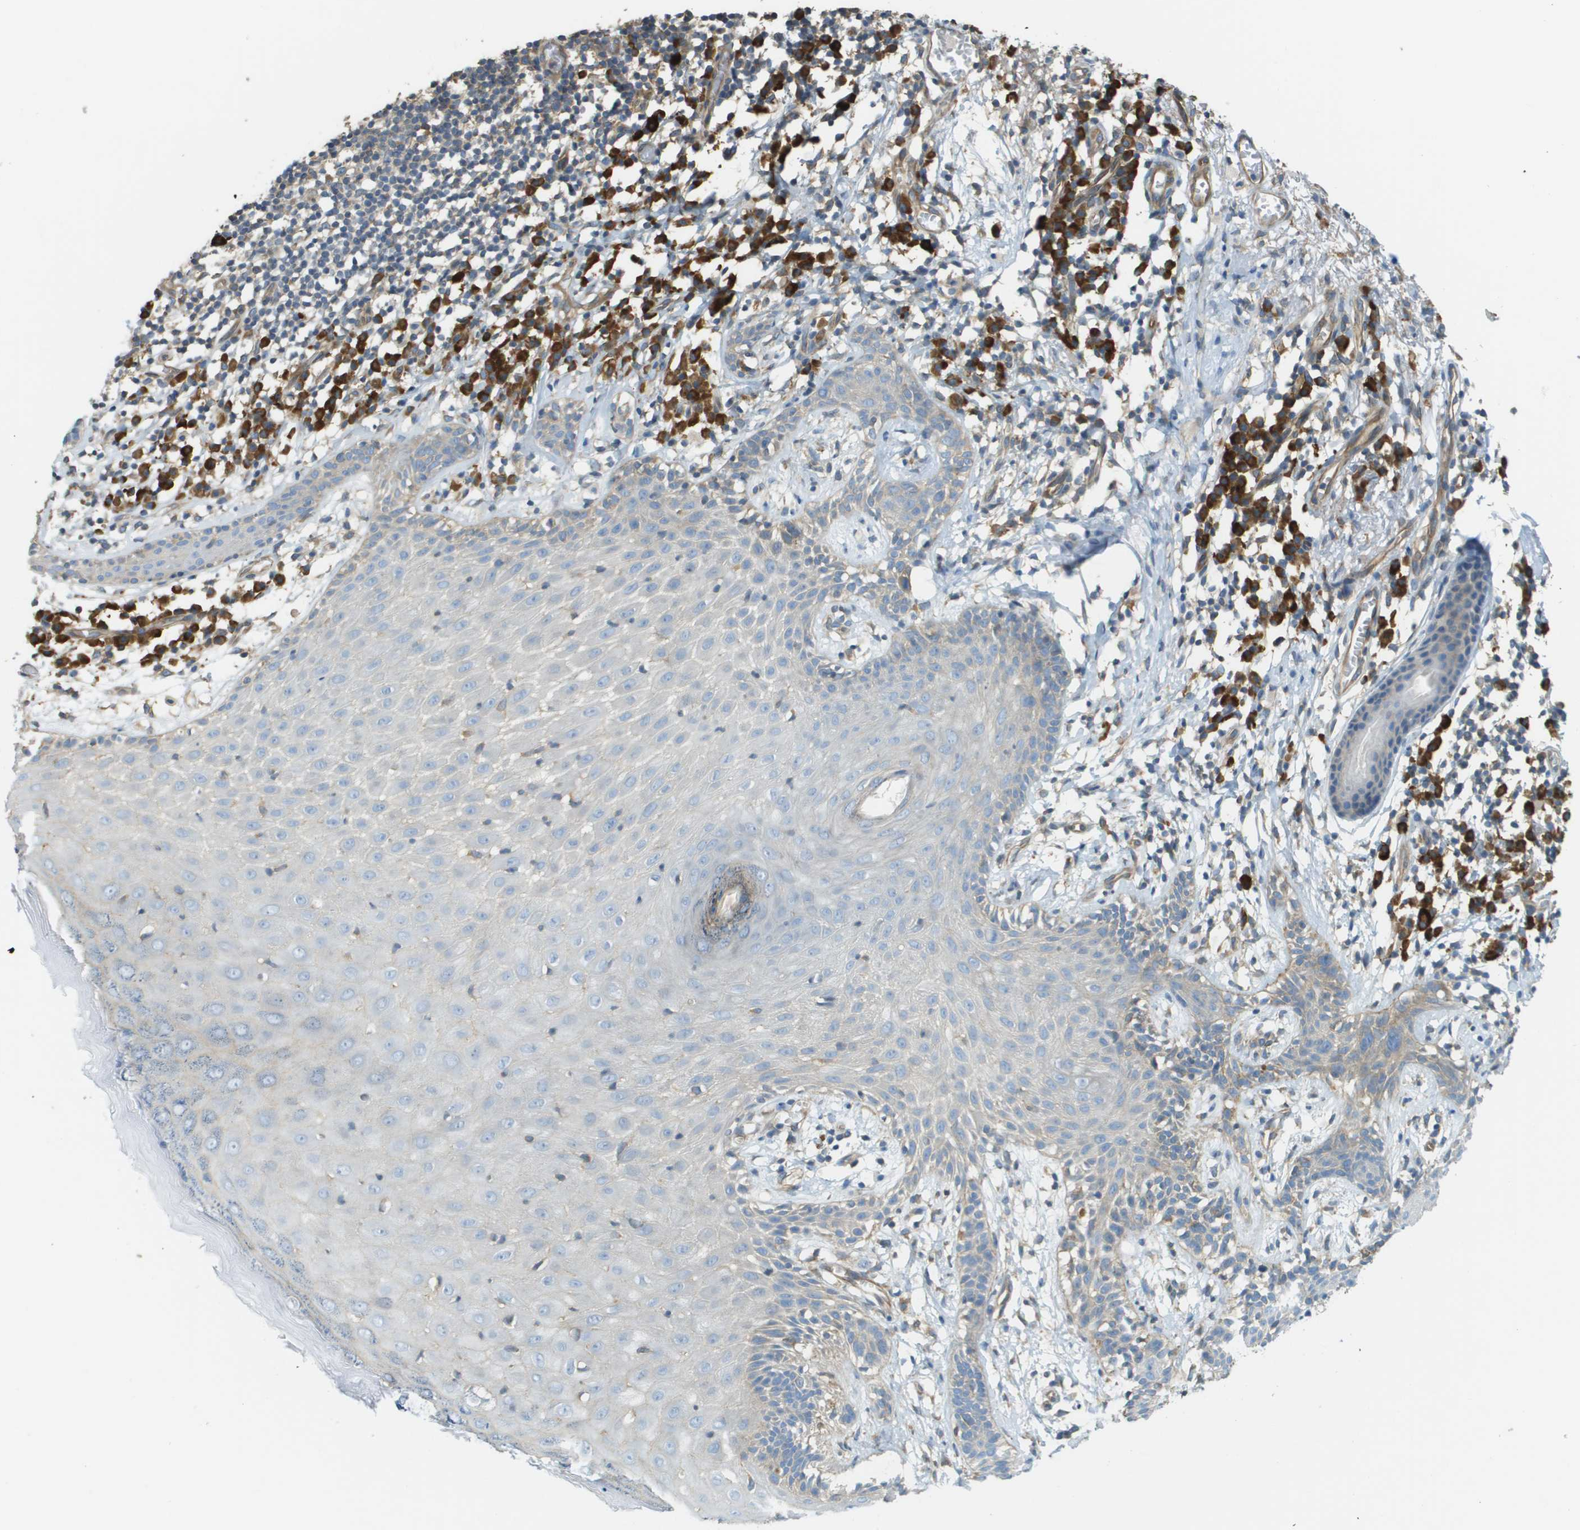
{"staining": {"intensity": "negative", "quantity": "none", "location": "none"}, "tissue": "skin cancer", "cell_type": "Tumor cells", "image_type": "cancer", "snomed": [{"axis": "morphology", "description": "Basal cell carcinoma"}, {"axis": "topography", "description": "Skin"}], "caption": "Photomicrograph shows no significant protein staining in tumor cells of skin cancer (basal cell carcinoma).", "gene": "DNAJB11", "patient": {"sex": "male", "age": 85}}